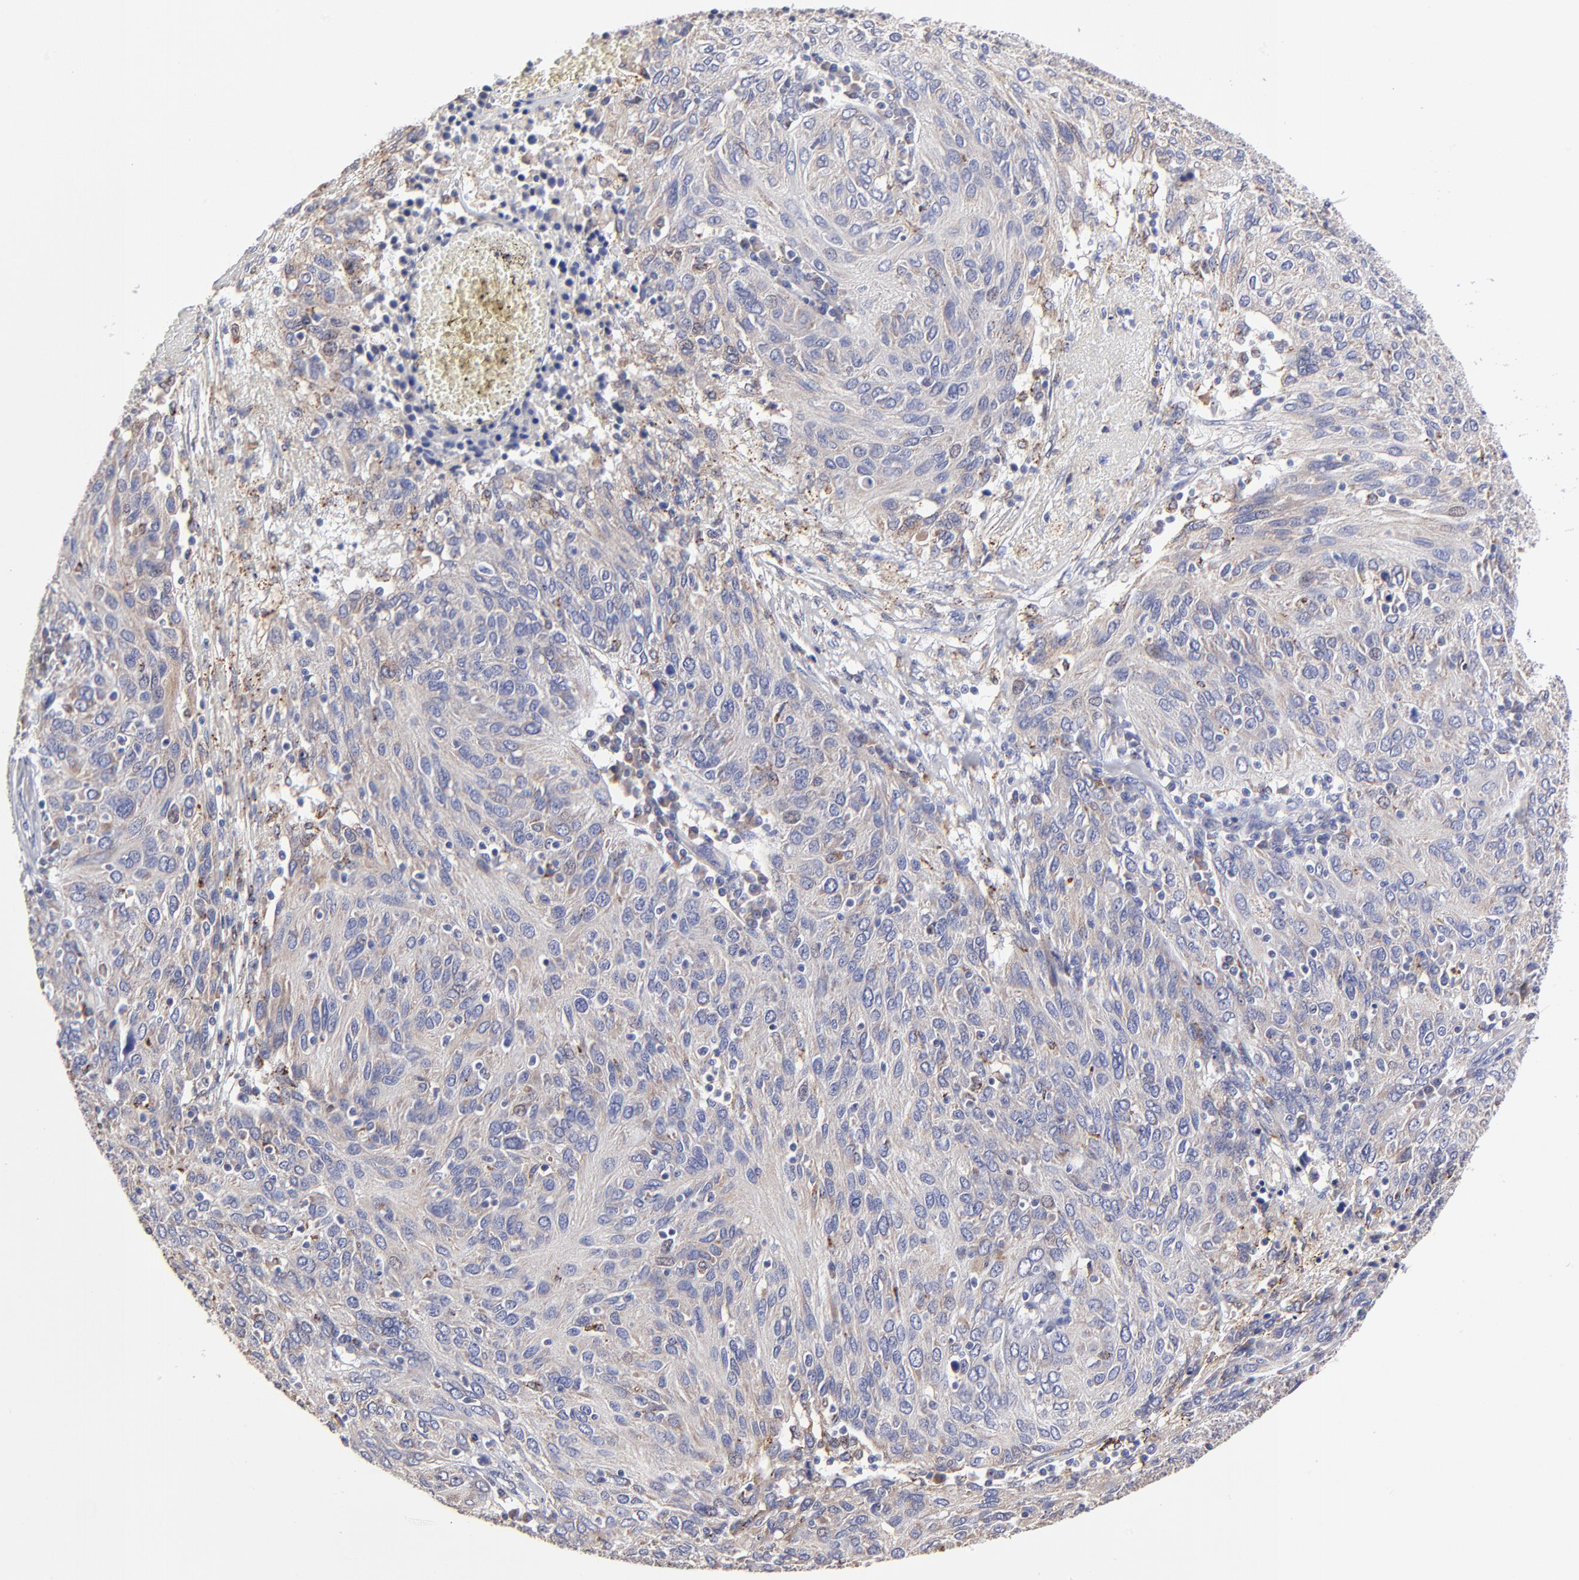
{"staining": {"intensity": "weak", "quantity": "25%-75%", "location": "cytoplasmic/membranous"}, "tissue": "ovarian cancer", "cell_type": "Tumor cells", "image_type": "cancer", "snomed": [{"axis": "morphology", "description": "Carcinoma, endometroid"}, {"axis": "topography", "description": "Ovary"}], "caption": "Immunohistochemical staining of ovarian cancer (endometroid carcinoma) displays weak cytoplasmic/membranous protein expression in about 25%-75% of tumor cells. Immunohistochemistry stains the protein in brown and the nuclei are stained blue.", "gene": "GCSAM", "patient": {"sex": "female", "age": 50}}